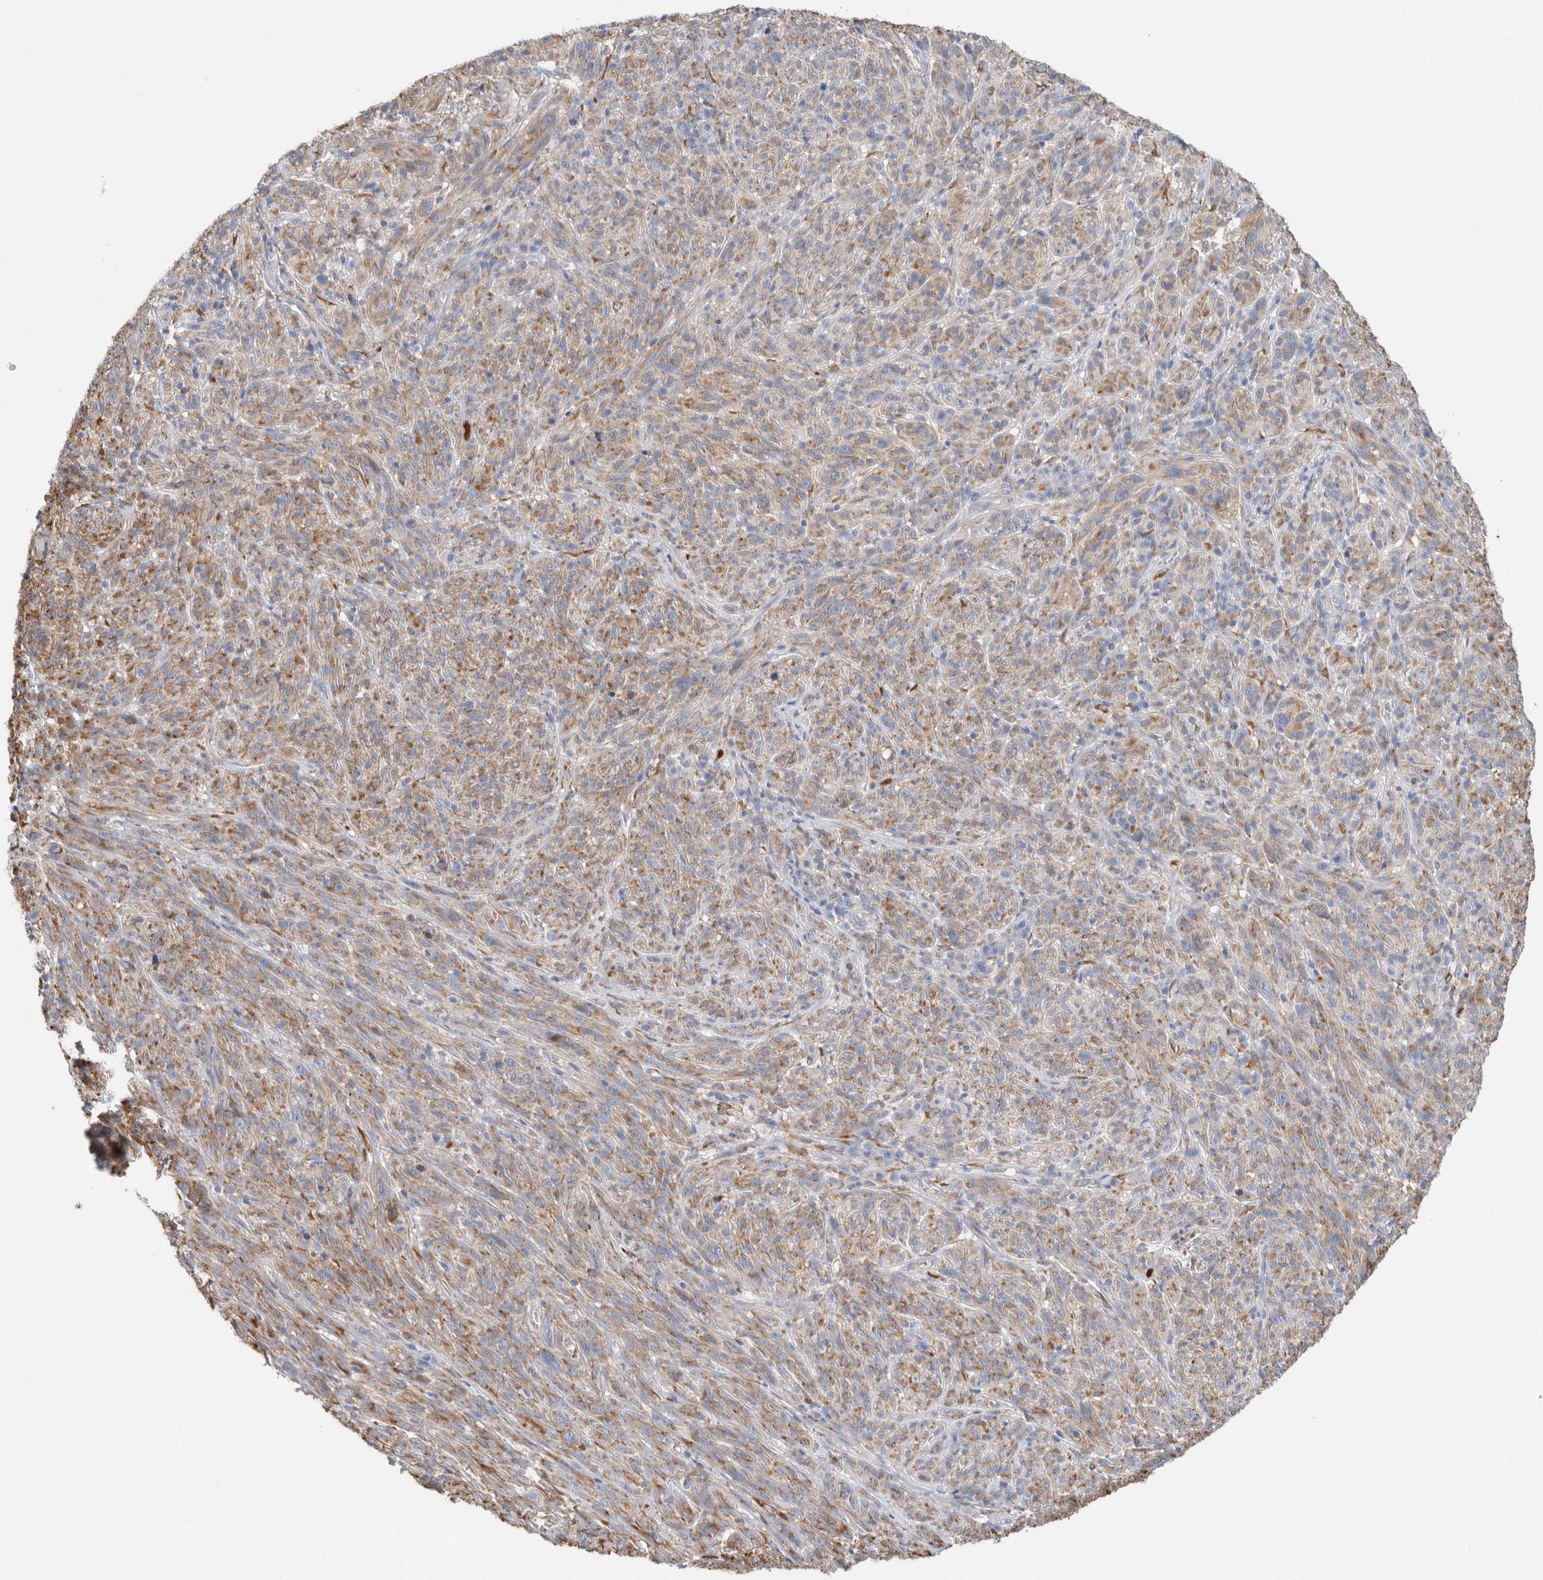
{"staining": {"intensity": "weak", "quantity": ">75%", "location": "cytoplasmic/membranous"}, "tissue": "melanoma", "cell_type": "Tumor cells", "image_type": "cancer", "snomed": [{"axis": "morphology", "description": "Malignant melanoma, NOS"}, {"axis": "topography", "description": "Skin of head"}], "caption": "This histopathology image displays immunohistochemistry staining of malignant melanoma, with low weak cytoplasmic/membranous positivity in about >75% of tumor cells.", "gene": "P4HA1", "patient": {"sex": "male", "age": 96}}